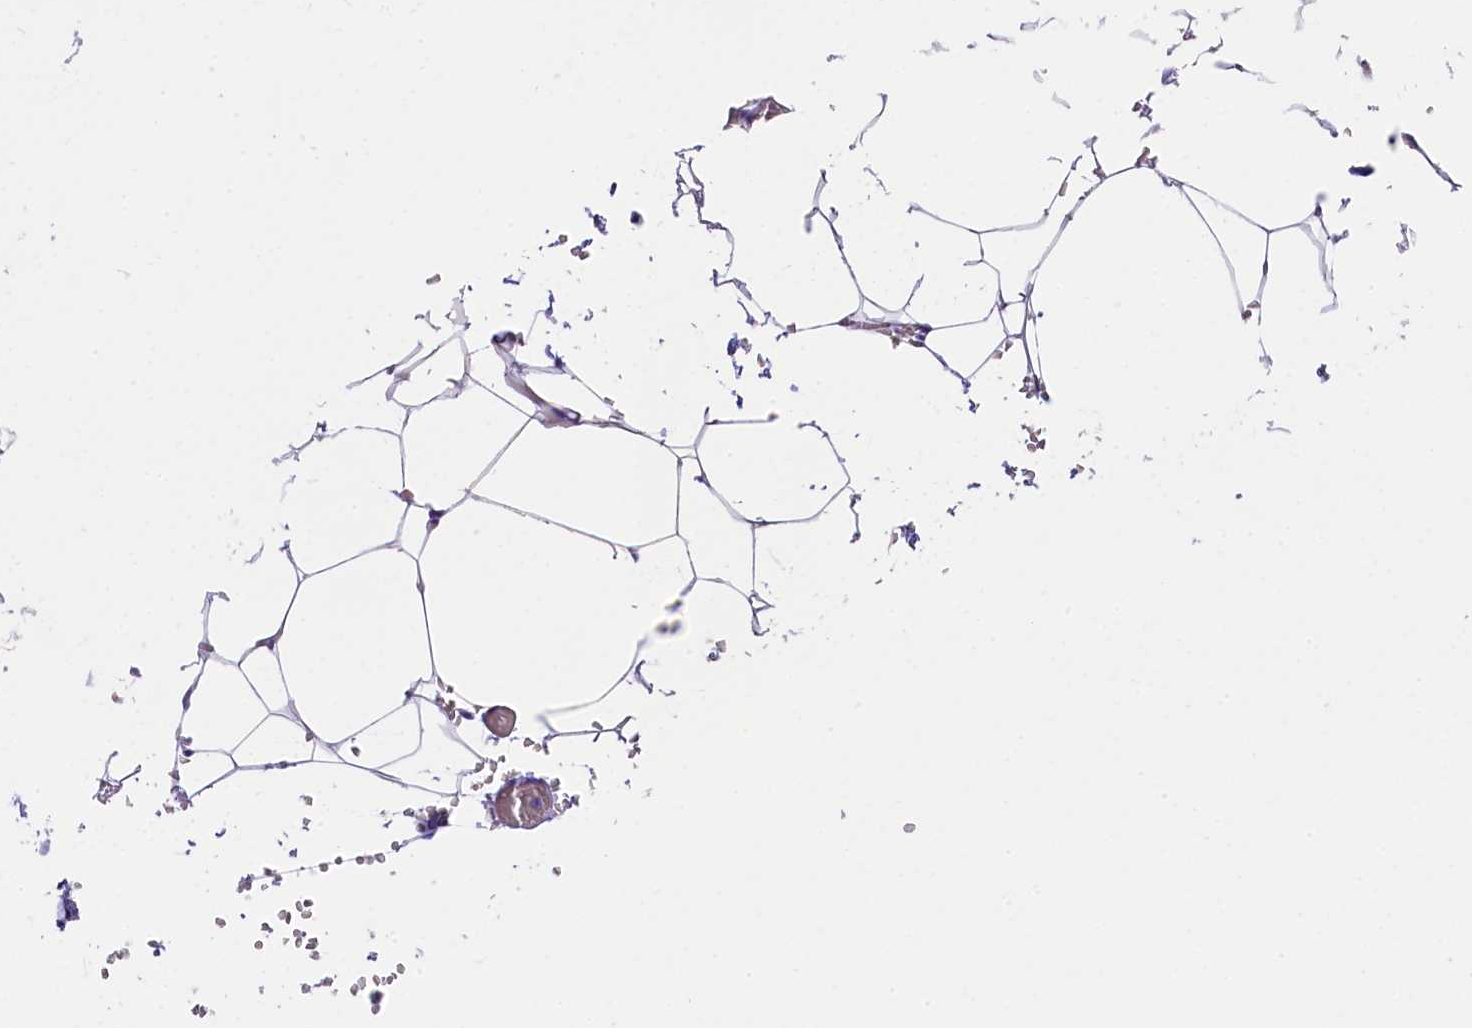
{"staining": {"intensity": "negative", "quantity": "none", "location": "none"}, "tissue": "adipose tissue", "cell_type": "Adipocytes", "image_type": "normal", "snomed": [{"axis": "morphology", "description": "Normal tissue, NOS"}, {"axis": "topography", "description": "Gallbladder"}, {"axis": "topography", "description": "Peripheral nerve tissue"}], "caption": "This is an immunohistochemistry (IHC) photomicrograph of benign human adipose tissue. There is no positivity in adipocytes.", "gene": "SKIDA1", "patient": {"sex": "male", "age": 38}}